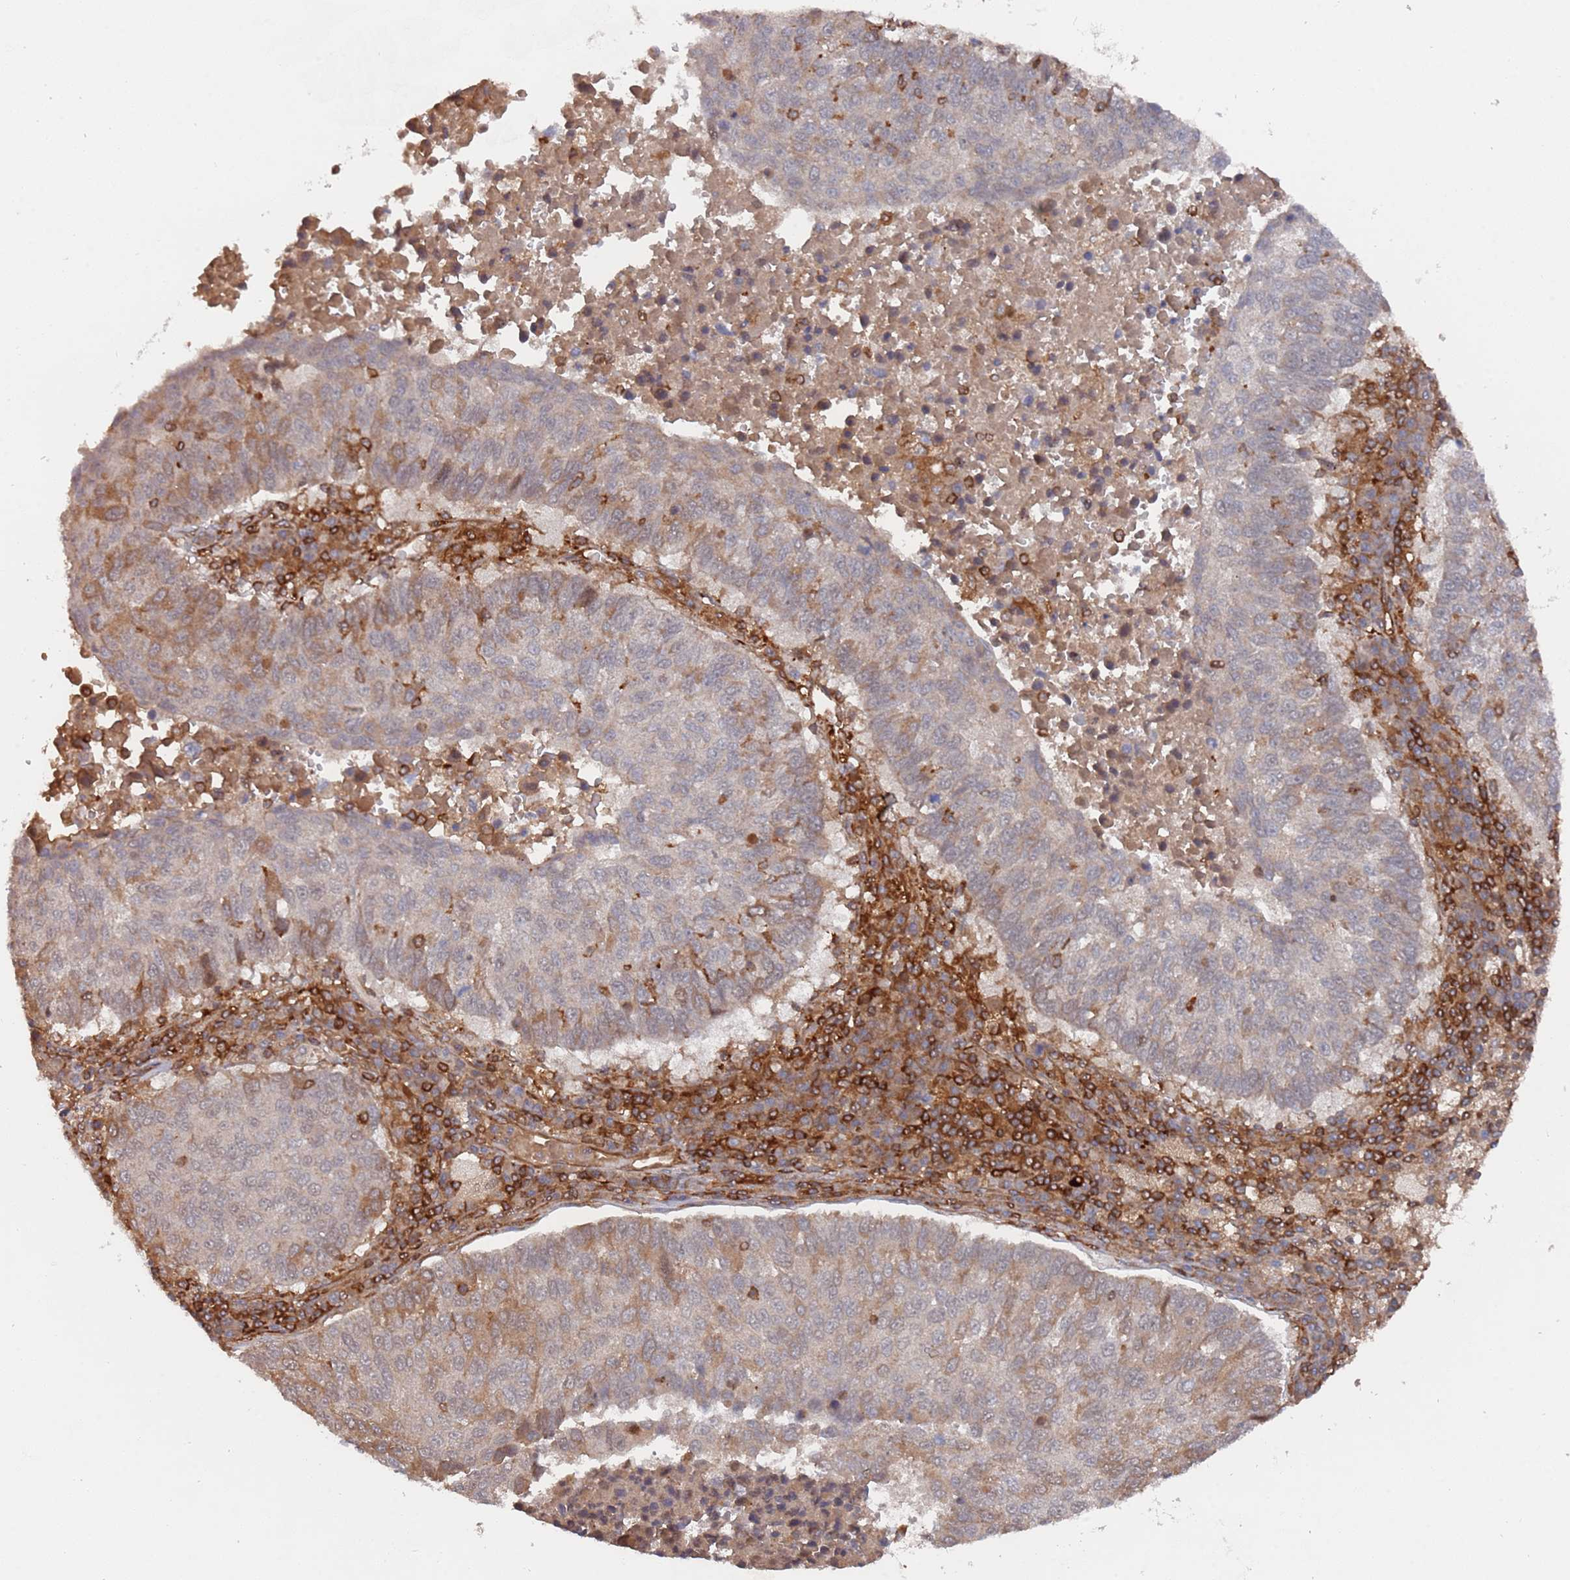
{"staining": {"intensity": "moderate", "quantity": "<25%", "location": "cytoplasmic/membranous"}, "tissue": "lung cancer", "cell_type": "Tumor cells", "image_type": "cancer", "snomed": [{"axis": "morphology", "description": "Squamous cell carcinoma, NOS"}, {"axis": "topography", "description": "Lung"}], "caption": "High-power microscopy captured an immunohistochemistry histopathology image of lung squamous cell carcinoma, revealing moderate cytoplasmic/membranous positivity in about <25% of tumor cells. (IHC, brightfield microscopy, high magnification).", "gene": "DDX60", "patient": {"sex": "male", "age": 73}}